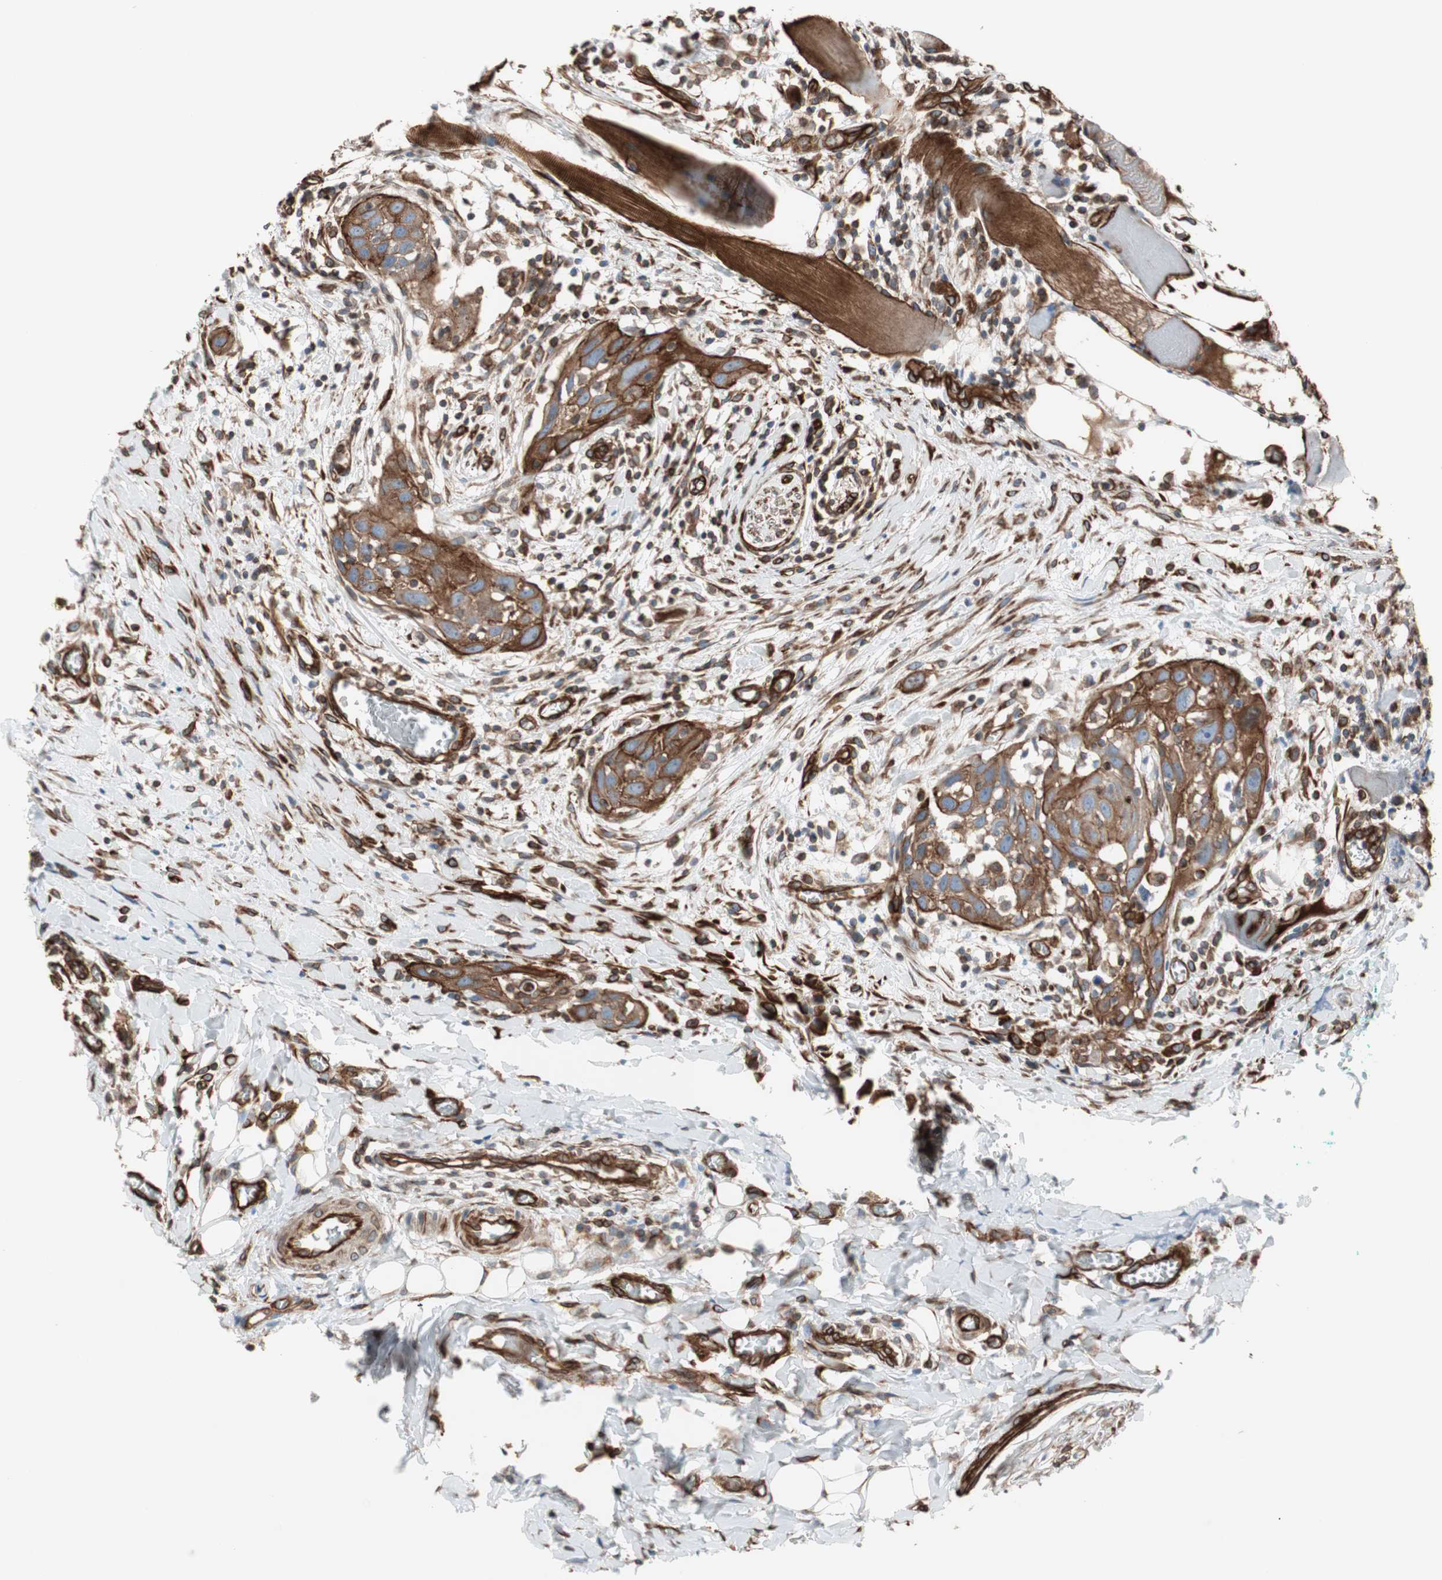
{"staining": {"intensity": "strong", "quantity": ">75%", "location": "cytoplasmic/membranous"}, "tissue": "head and neck cancer", "cell_type": "Tumor cells", "image_type": "cancer", "snomed": [{"axis": "morphology", "description": "Normal tissue, NOS"}, {"axis": "morphology", "description": "Squamous cell carcinoma, NOS"}, {"axis": "topography", "description": "Oral tissue"}, {"axis": "topography", "description": "Head-Neck"}], "caption": "Immunohistochemistry (IHC) staining of squamous cell carcinoma (head and neck), which reveals high levels of strong cytoplasmic/membranous expression in approximately >75% of tumor cells indicating strong cytoplasmic/membranous protein positivity. The staining was performed using DAB (brown) for protein detection and nuclei were counterstained in hematoxylin (blue).", "gene": "TCTA", "patient": {"sex": "female", "age": 50}}